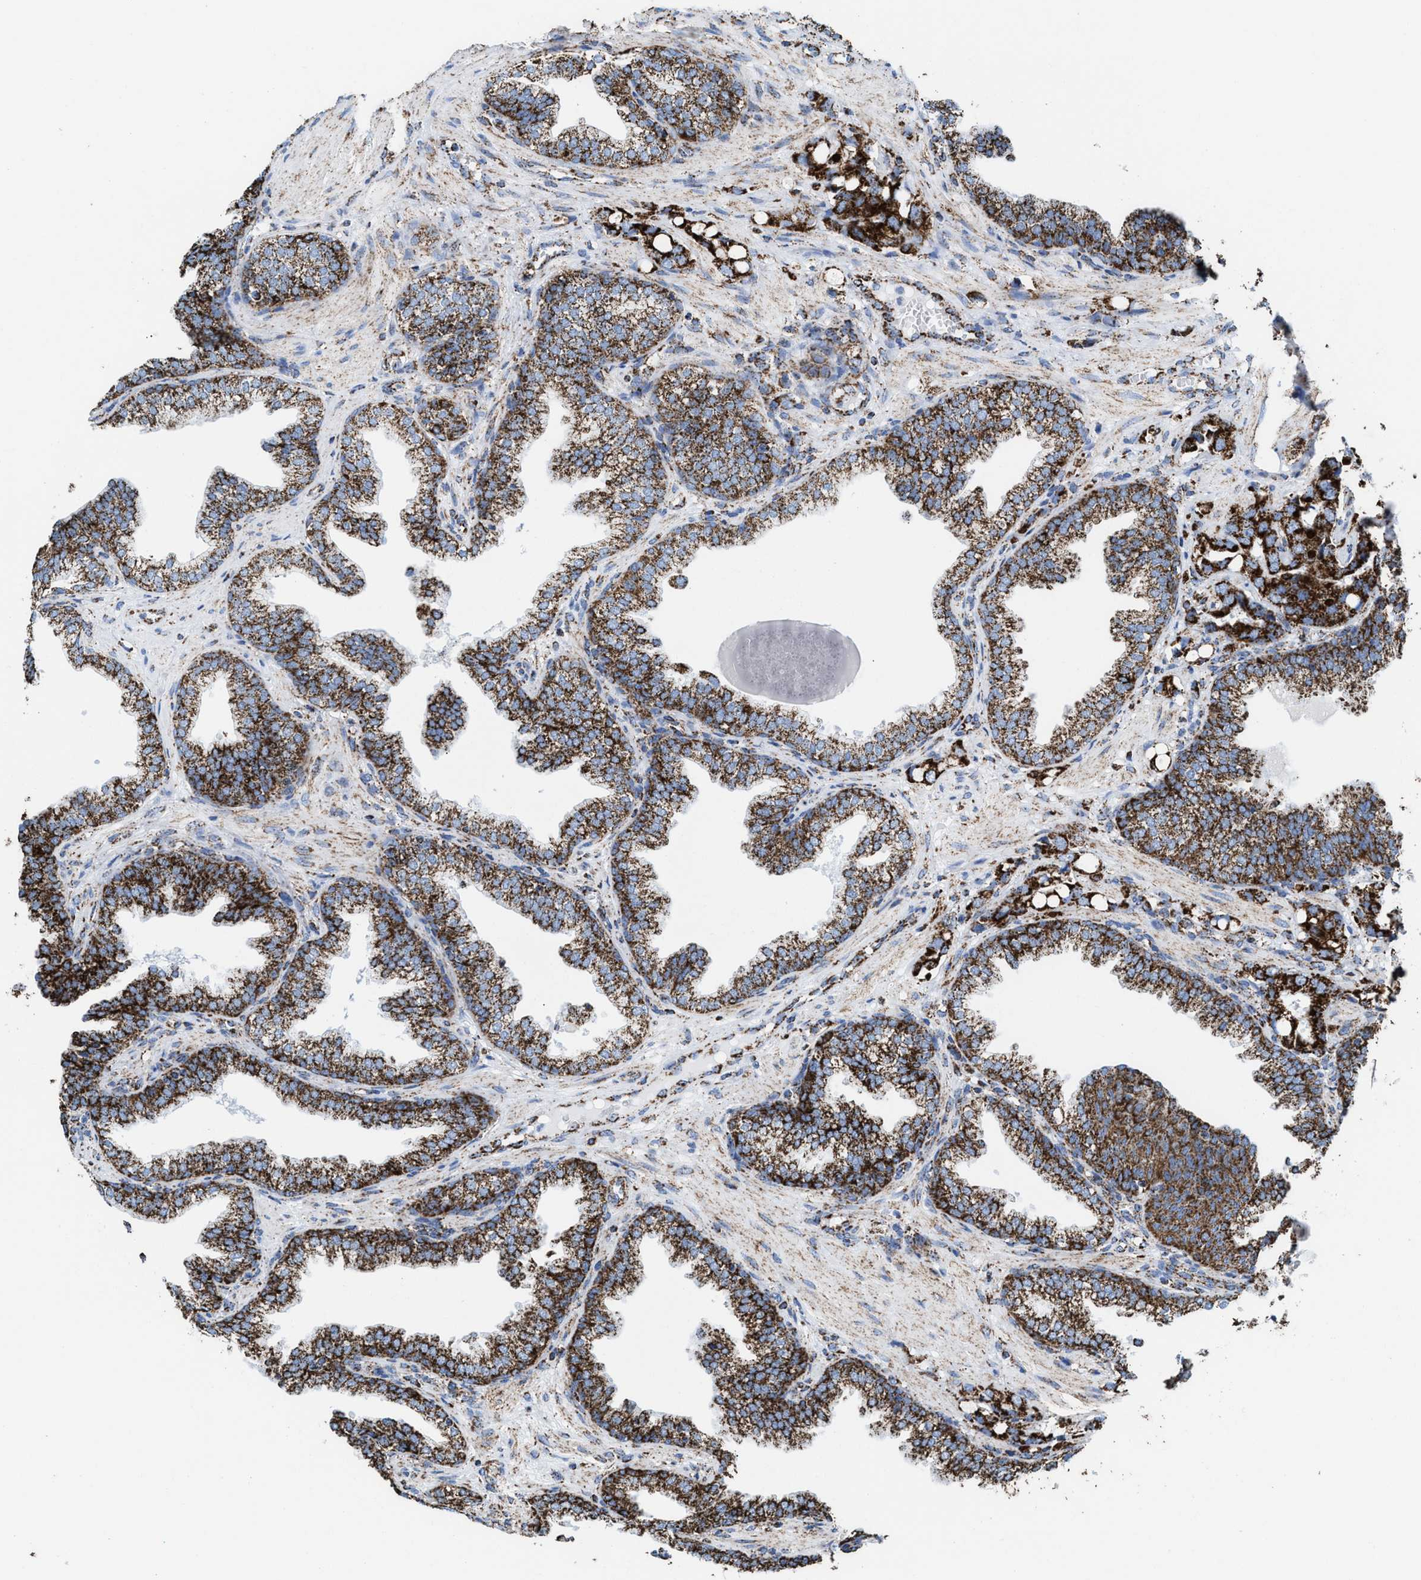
{"staining": {"intensity": "strong", "quantity": ">75%", "location": "cytoplasmic/membranous"}, "tissue": "prostate cancer", "cell_type": "Tumor cells", "image_type": "cancer", "snomed": [{"axis": "morphology", "description": "Adenocarcinoma, High grade"}, {"axis": "topography", "description": "Prostate"}], "caption": "Adenocarcinoma (high-grade) (prostate) stained with a brown dye displays strong cytoplasmic/membranous positive staining in approximately >75% of tumor cells.", "gene": "ECHS1", "patient": {"sex": "male", "age": 52}}